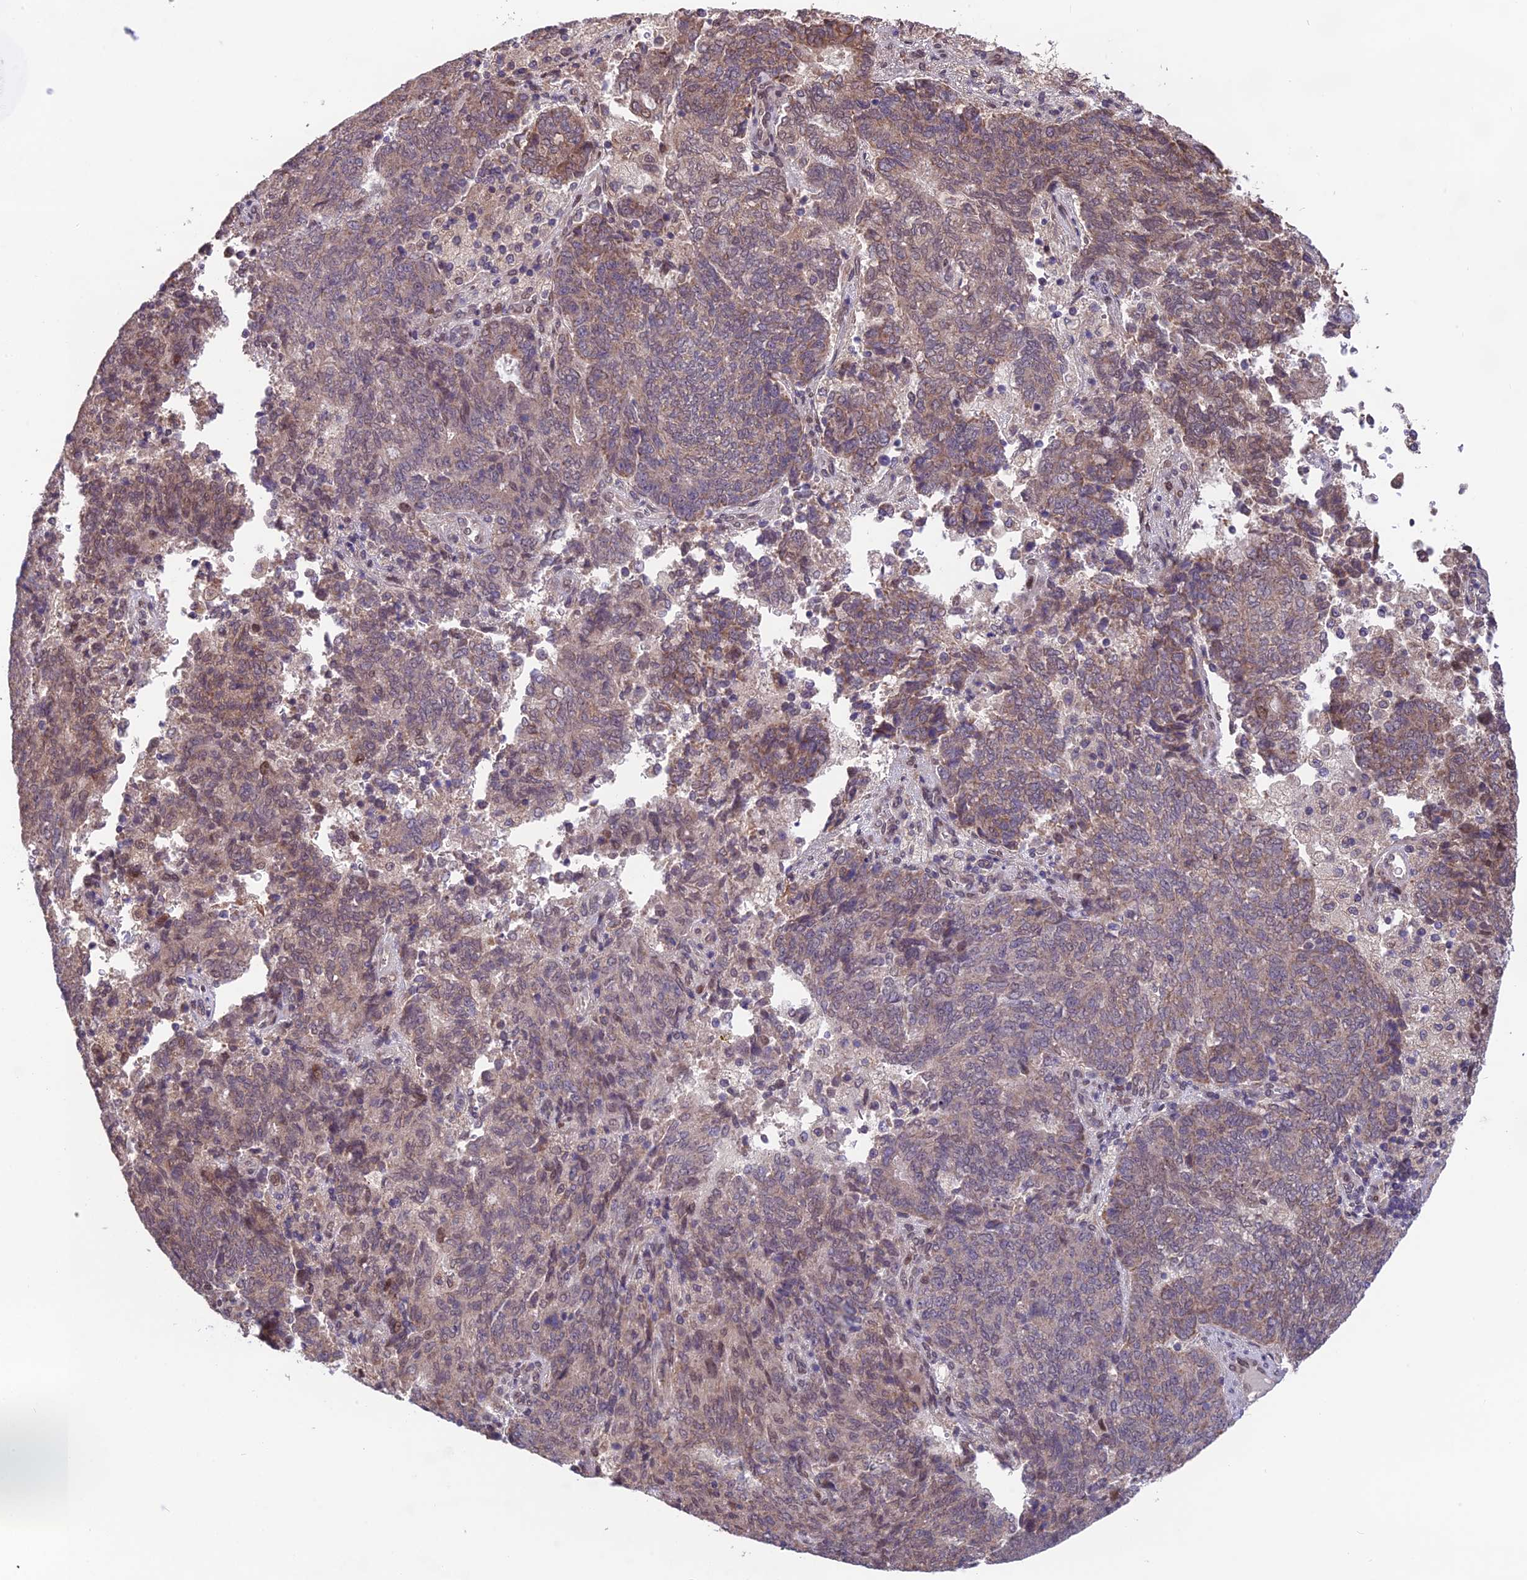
{"staining": {"intensity": "weak", "quantity": "25%-75%", "location": "cytoplasmic/membranous,nuclear"}, "tissue": "endometrial cancer", "cell_type": "Tumor cells", "image_type": "cancer", "snomed": [{"axis": "morphology", "description": "Adenocarcinoma, NOS"}, {"axis": "topography", "description": "Endometrium"}], "caption": "Weak cytoplasmic/membranous and nuclear staining for a protein is seen in approximately 25%-75% of tumor cells of endometrial cancer (adenocarcinoma) using immunohistochemistry.", "gene": "CYP2R1", "patient": {"sex": "female", "age": 80}}